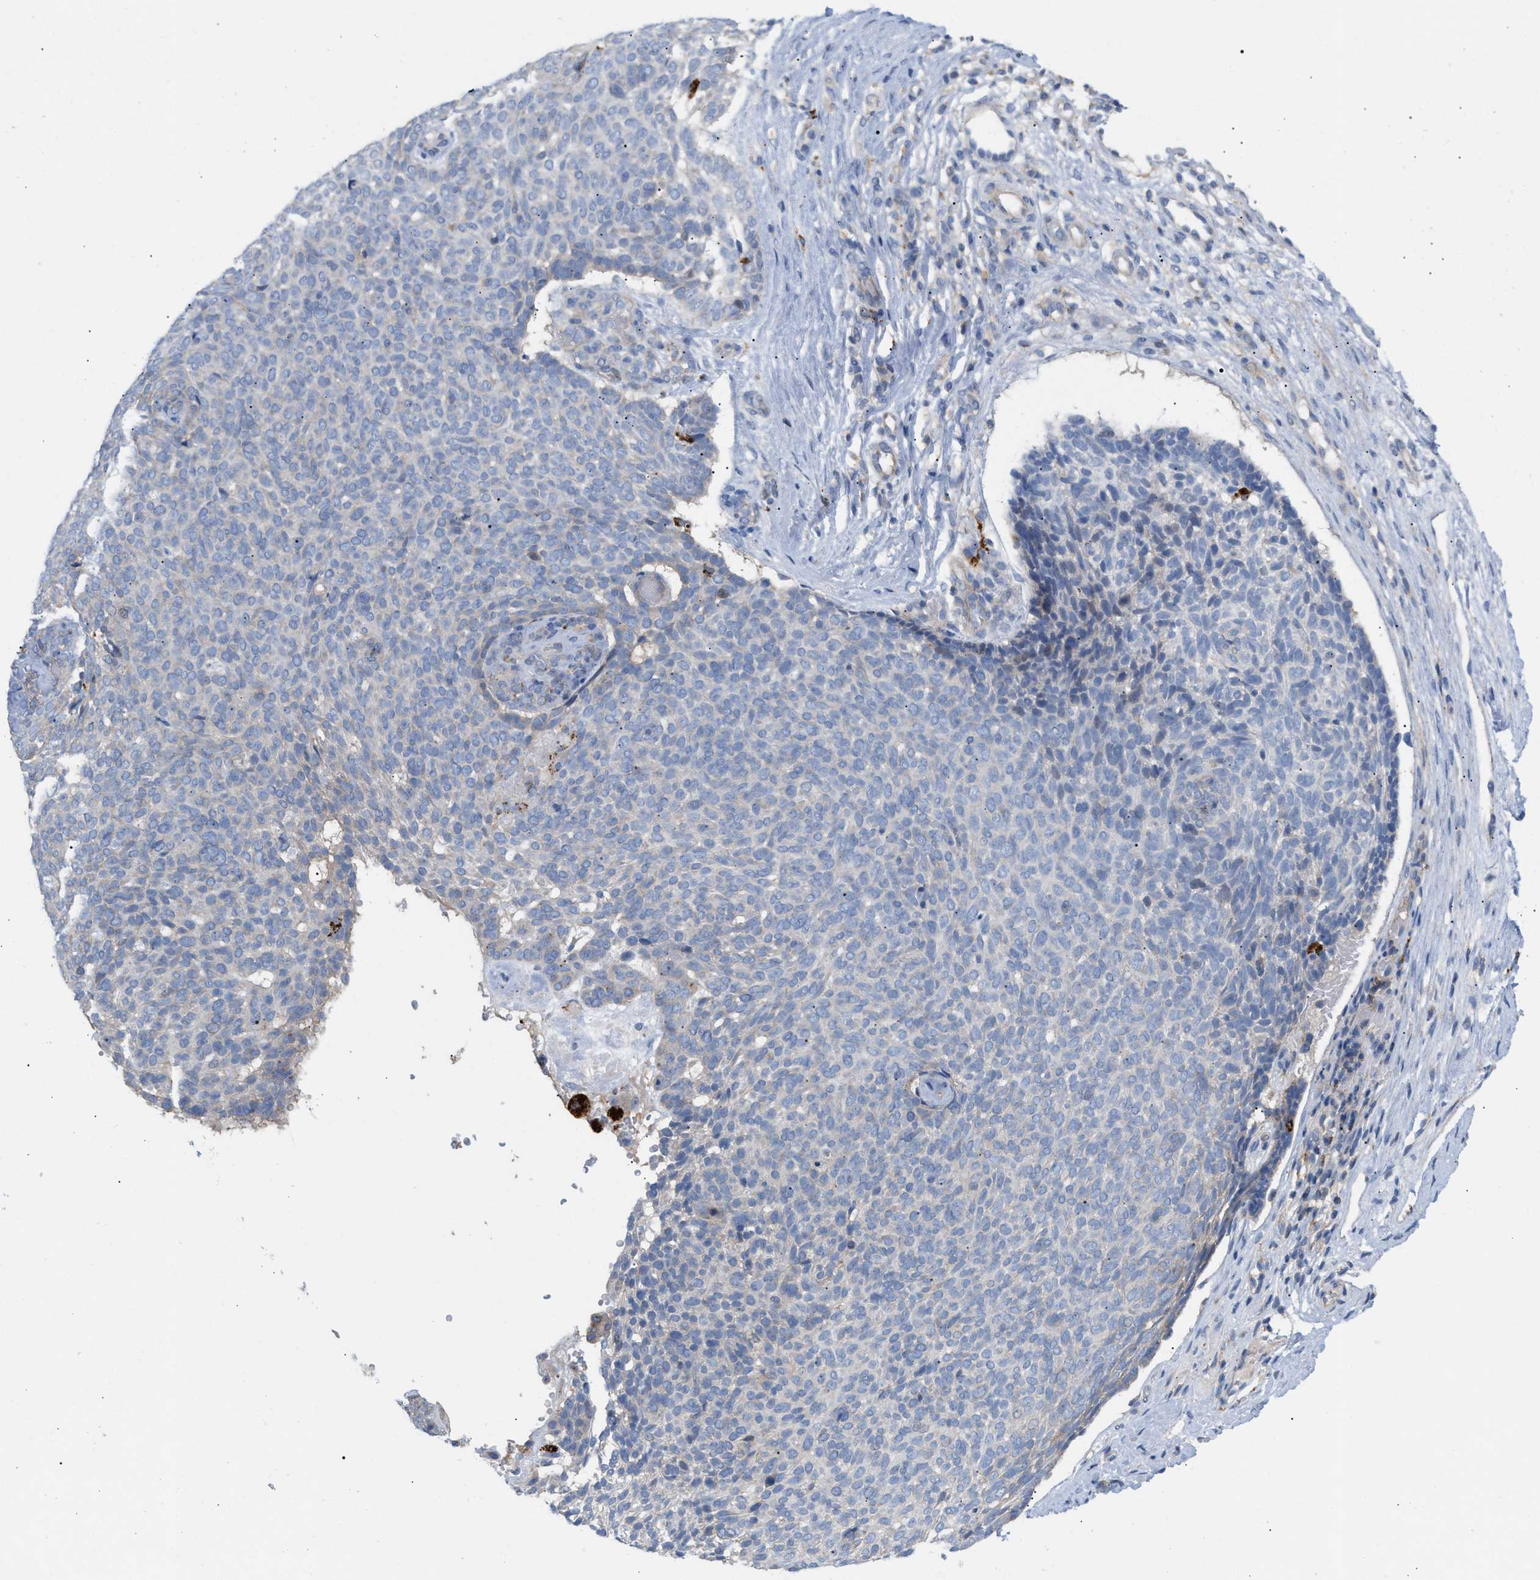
{"staining": {"intensity": "negative", "quantity": "none", "location": "none"}, "tissue": "skin cancer", "cell_type": "Tumor cells", "image_type": "cancer", "snomed": [{"axis": "morphology", "description": "Basal cell carcinoma"}, {"axis": "topography", "description": "Skin"}], "caption": "A micrograph of skin basal cell carcinoma stained for a protein shows no brown staining in tumor cells. The staining was performed using DAB (3,3'-diaminobenzidine) to visualize the protein expression in brown, while the nuclei were stained in blue with hematoxylin (Magnification: 20x).", "gene": "MBTD1", "patient": {"sex": "male", "age": 61}}